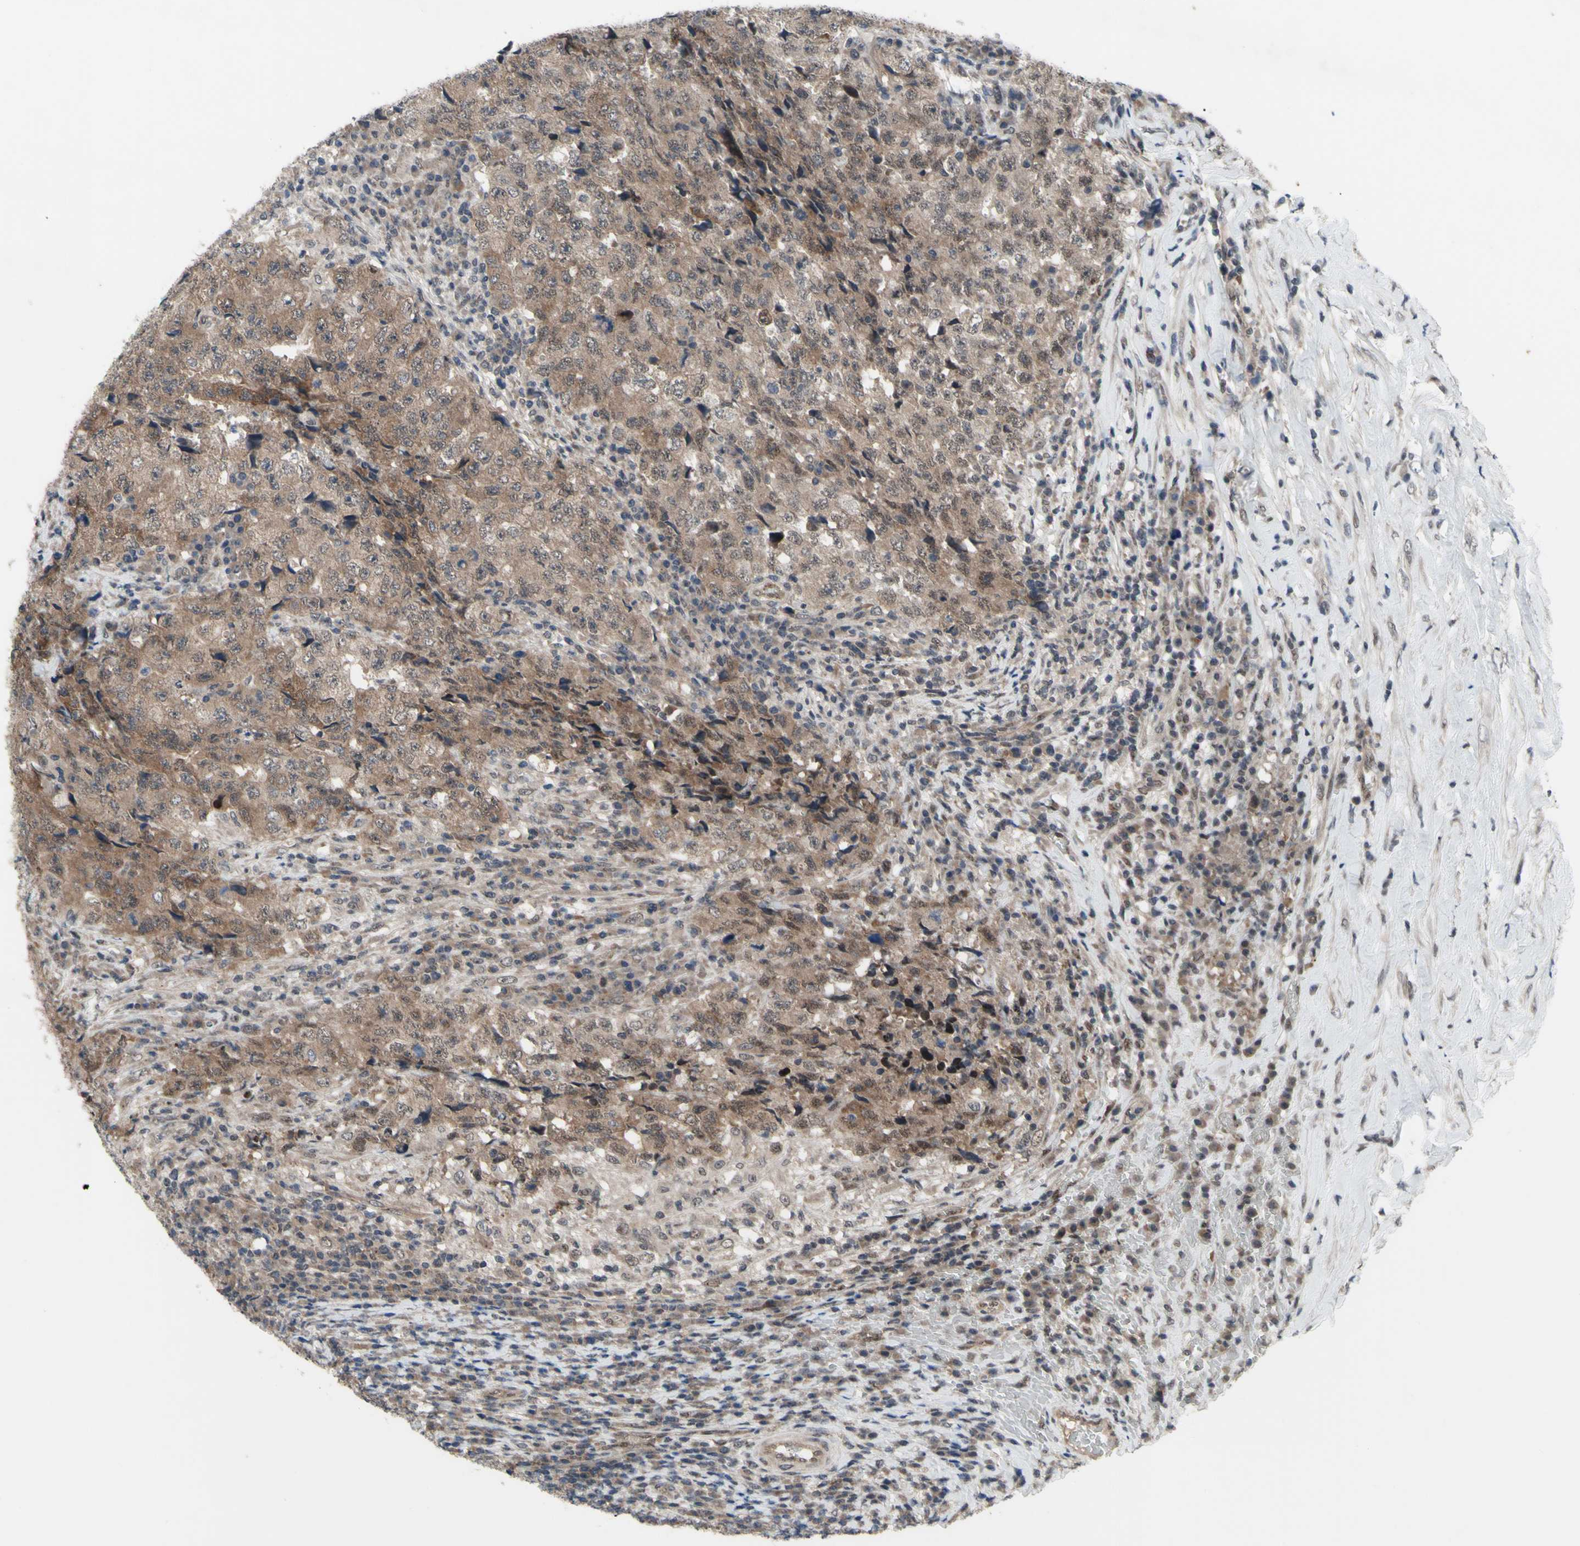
{"staining": {"intensity": "weak", "quantity": "25%-75%", "location": "cytoplasmic/membranous"}, "tissue": "testis cancer", "cell_type": "Tumor cells", "image_type": "cancer", "snomed": [{"axis": "morphology", "description": "Necrosis, NOS"}, {"axis": "morphology", "description": "Carcinoma, Embryonal, NOS"}, {"axis": "topography", "description": "Testis"}], "caption": "Human testis cancer (embryonal carcinoma) stained with a brown dye exhibits weak cytoplasmic/membranous positive staining in approximately 25%-75% of tumor cells.", "gene": "TRDMT1", "patient": {"sex": "male", "age": 19}}